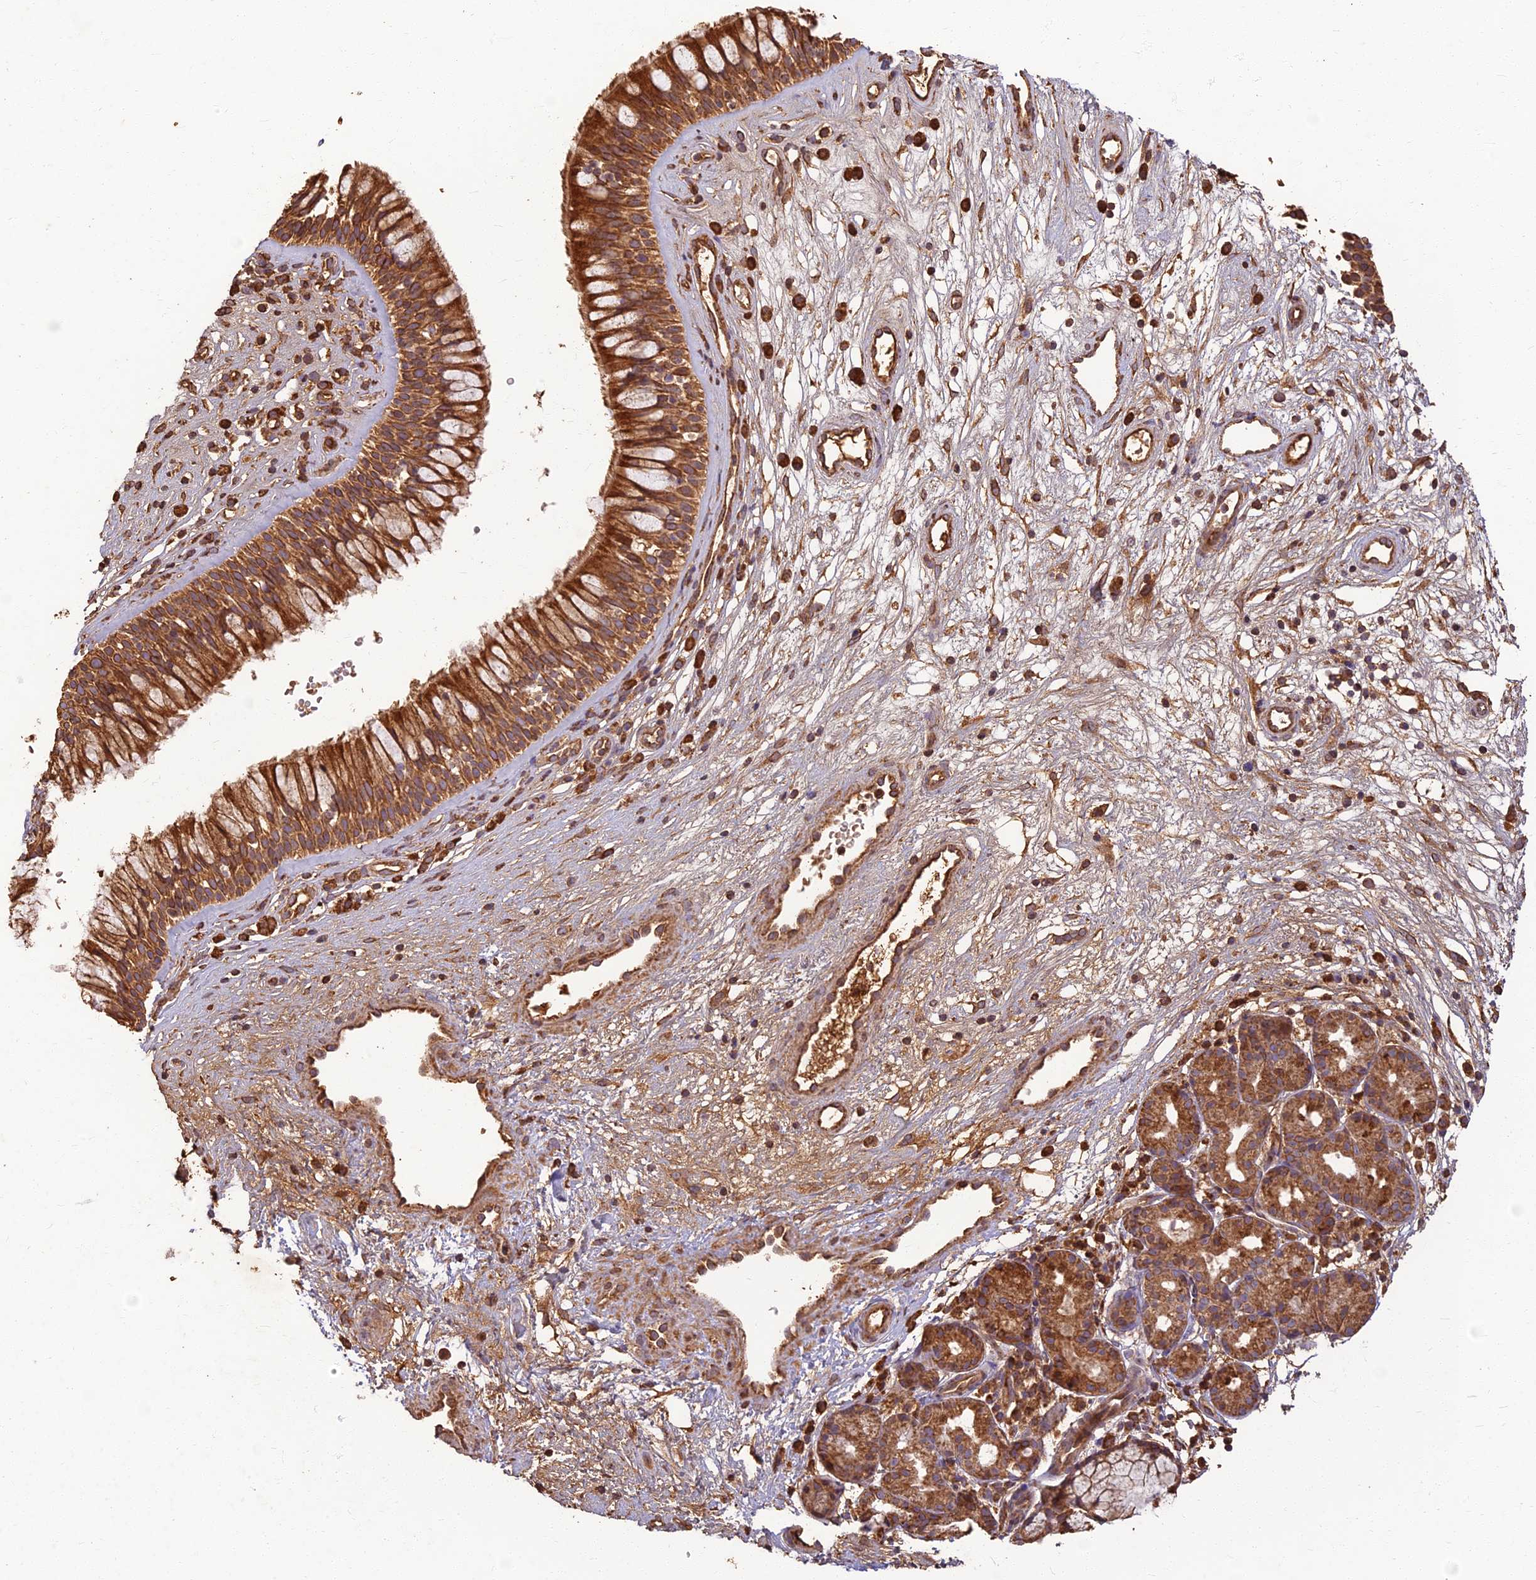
{"staining": {"intensity": "strong", "quantity": ">75%", "location": "cytoplasmic/membranous"}, "tissue": "nasopharynx", "cell_type": "Respiratory epithelial cells", "image_type": "normal", "snomed": [{"axis": "morphology", "description": "Normal tissue, NOS"}, {"axis": "topography", "description": "Nasopharynx"}], "caption": "Unremarkable nasopharynx shows strong cytoplasmic/membranous staining in about >75% of respiratory epithelial cells.", "gene": "CORO1C", "patient": {"sex": "male", "age": 32}}